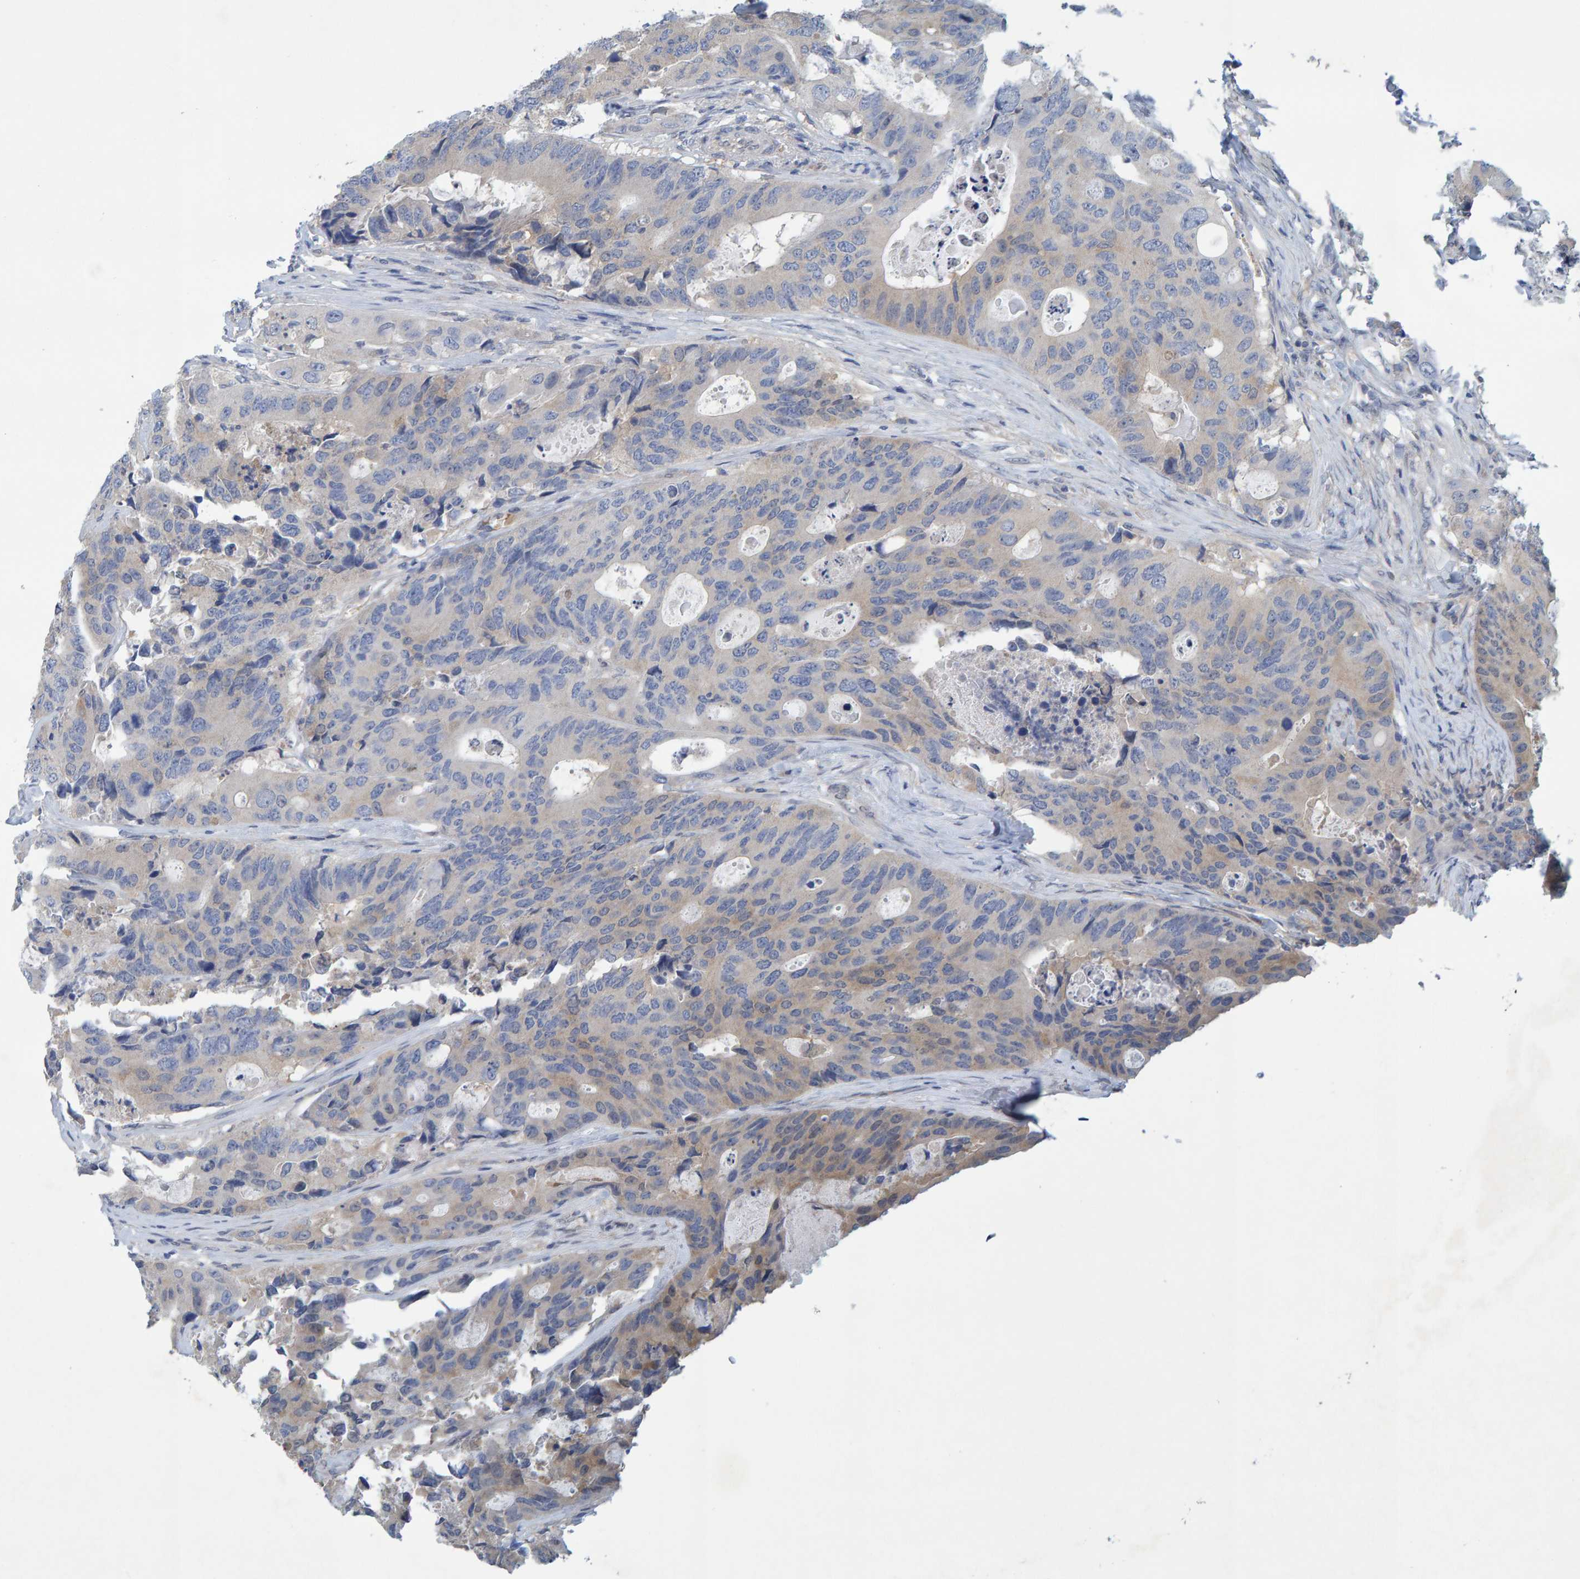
{"staining": {"intensity": "weak", "quantity": "<25%", "location": "cytoplasmic/membranous"}, "tissue": "colorectal cancer", "cell_type": "Tumor cells", "image_type": "cancer", "snomed": [{"axis": "morphology", "description": "Adenocarcinoma, NOS"}, {"axis": "topography", "description": "Colon"}], "caption": "A histopathology image of colorectal cancer (adenocarcinoma) stained for a protein exhibits no brown staining in tumor cells.", "gene": "ALAD", "patient": {"sex": "male", "age": 71}}